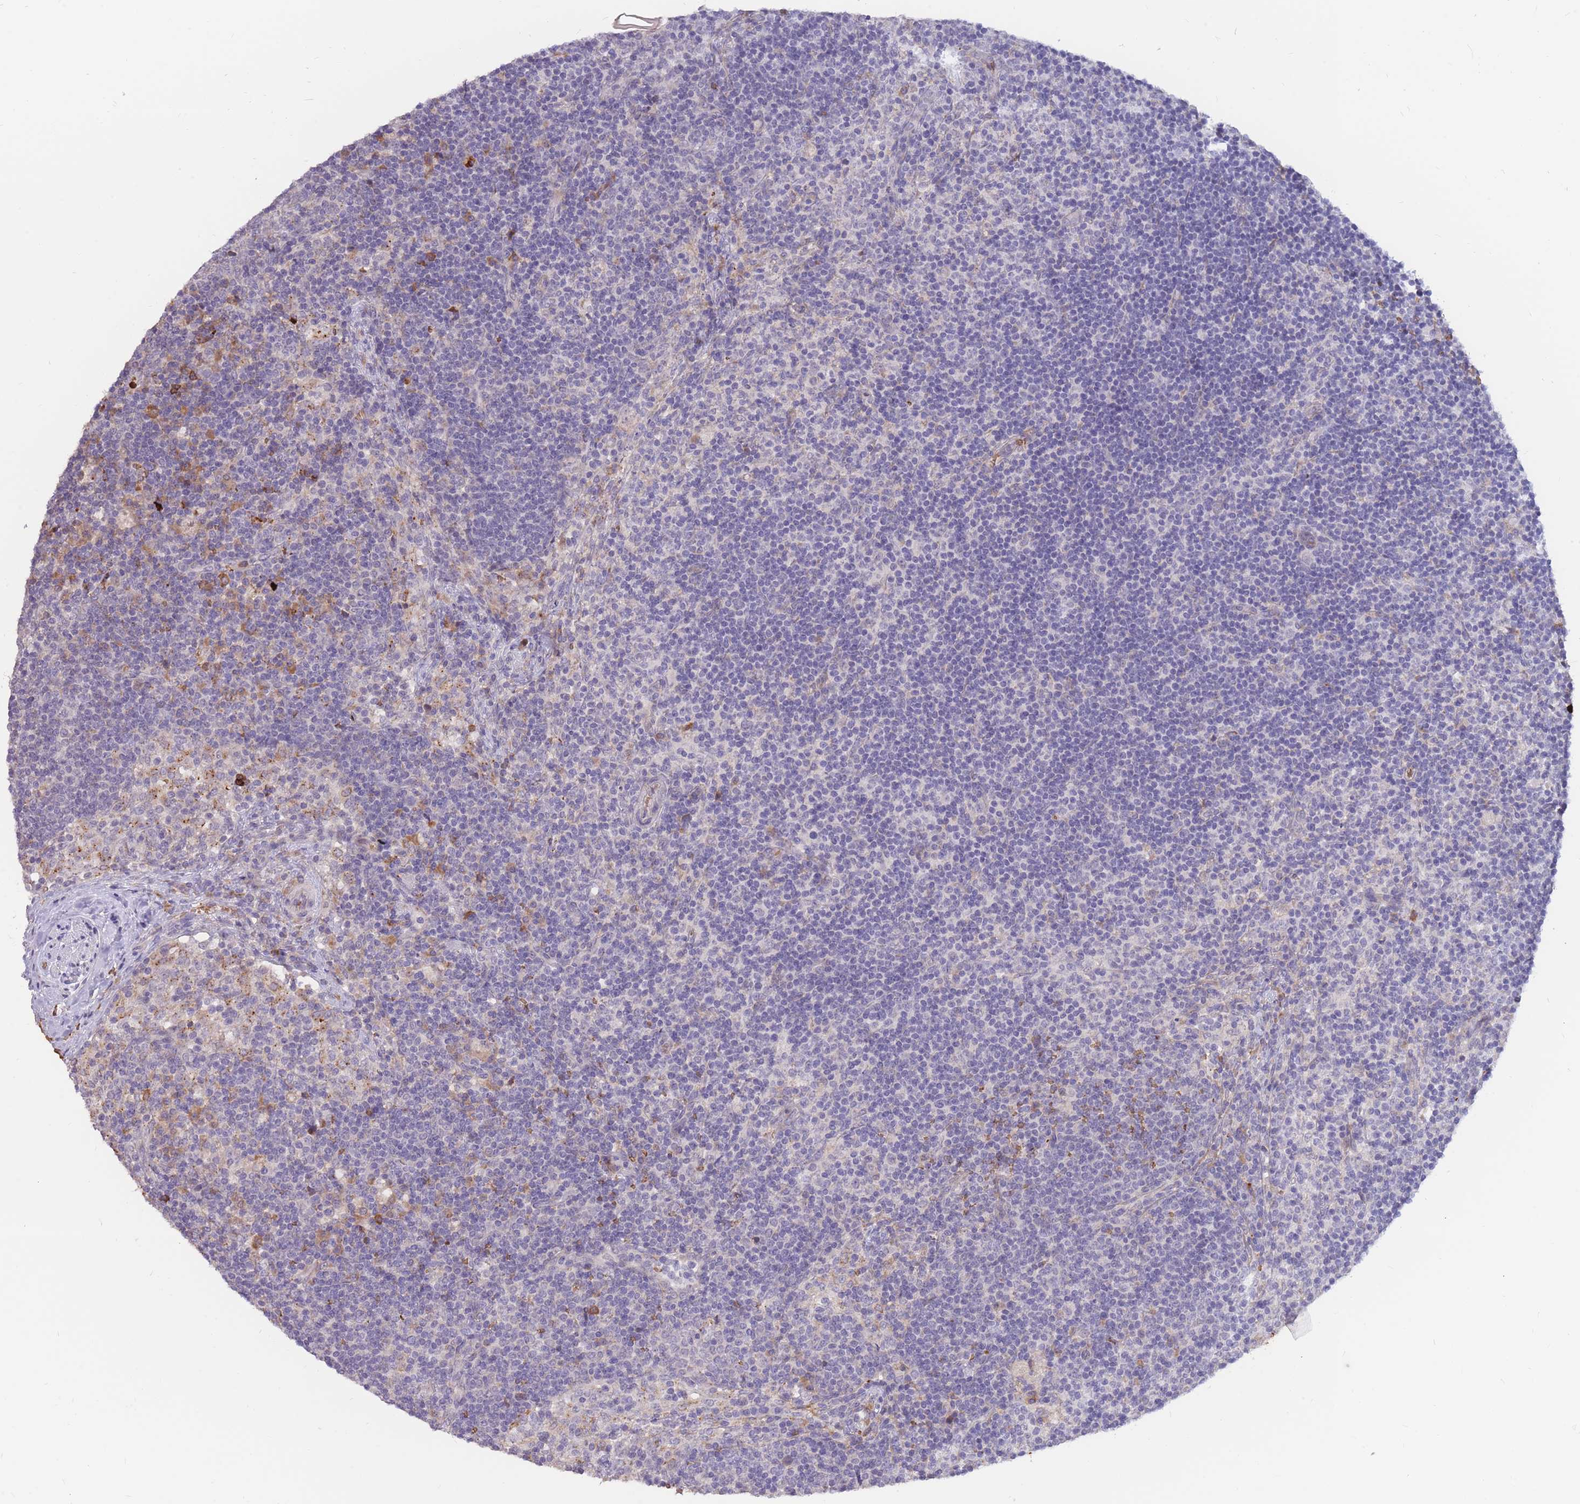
{"staining": {"intensity": "negative", "quantity": "none", "location": "none"}, "tissue": "lymph node", "cell_type": "Non-germinal center cells", "image_type": "normal", "snomed": [{"axis": "morphology", "description": "Normal tissue, NOS"}, {"axis": "topography", "description": "Lymph node"}], "caption": "Human lymph node stained for a protein using IHC exhibits no staining in non-germinal center cells.", "gene": "ATP10D", "patient": {"sex": "female", "age": 30}}